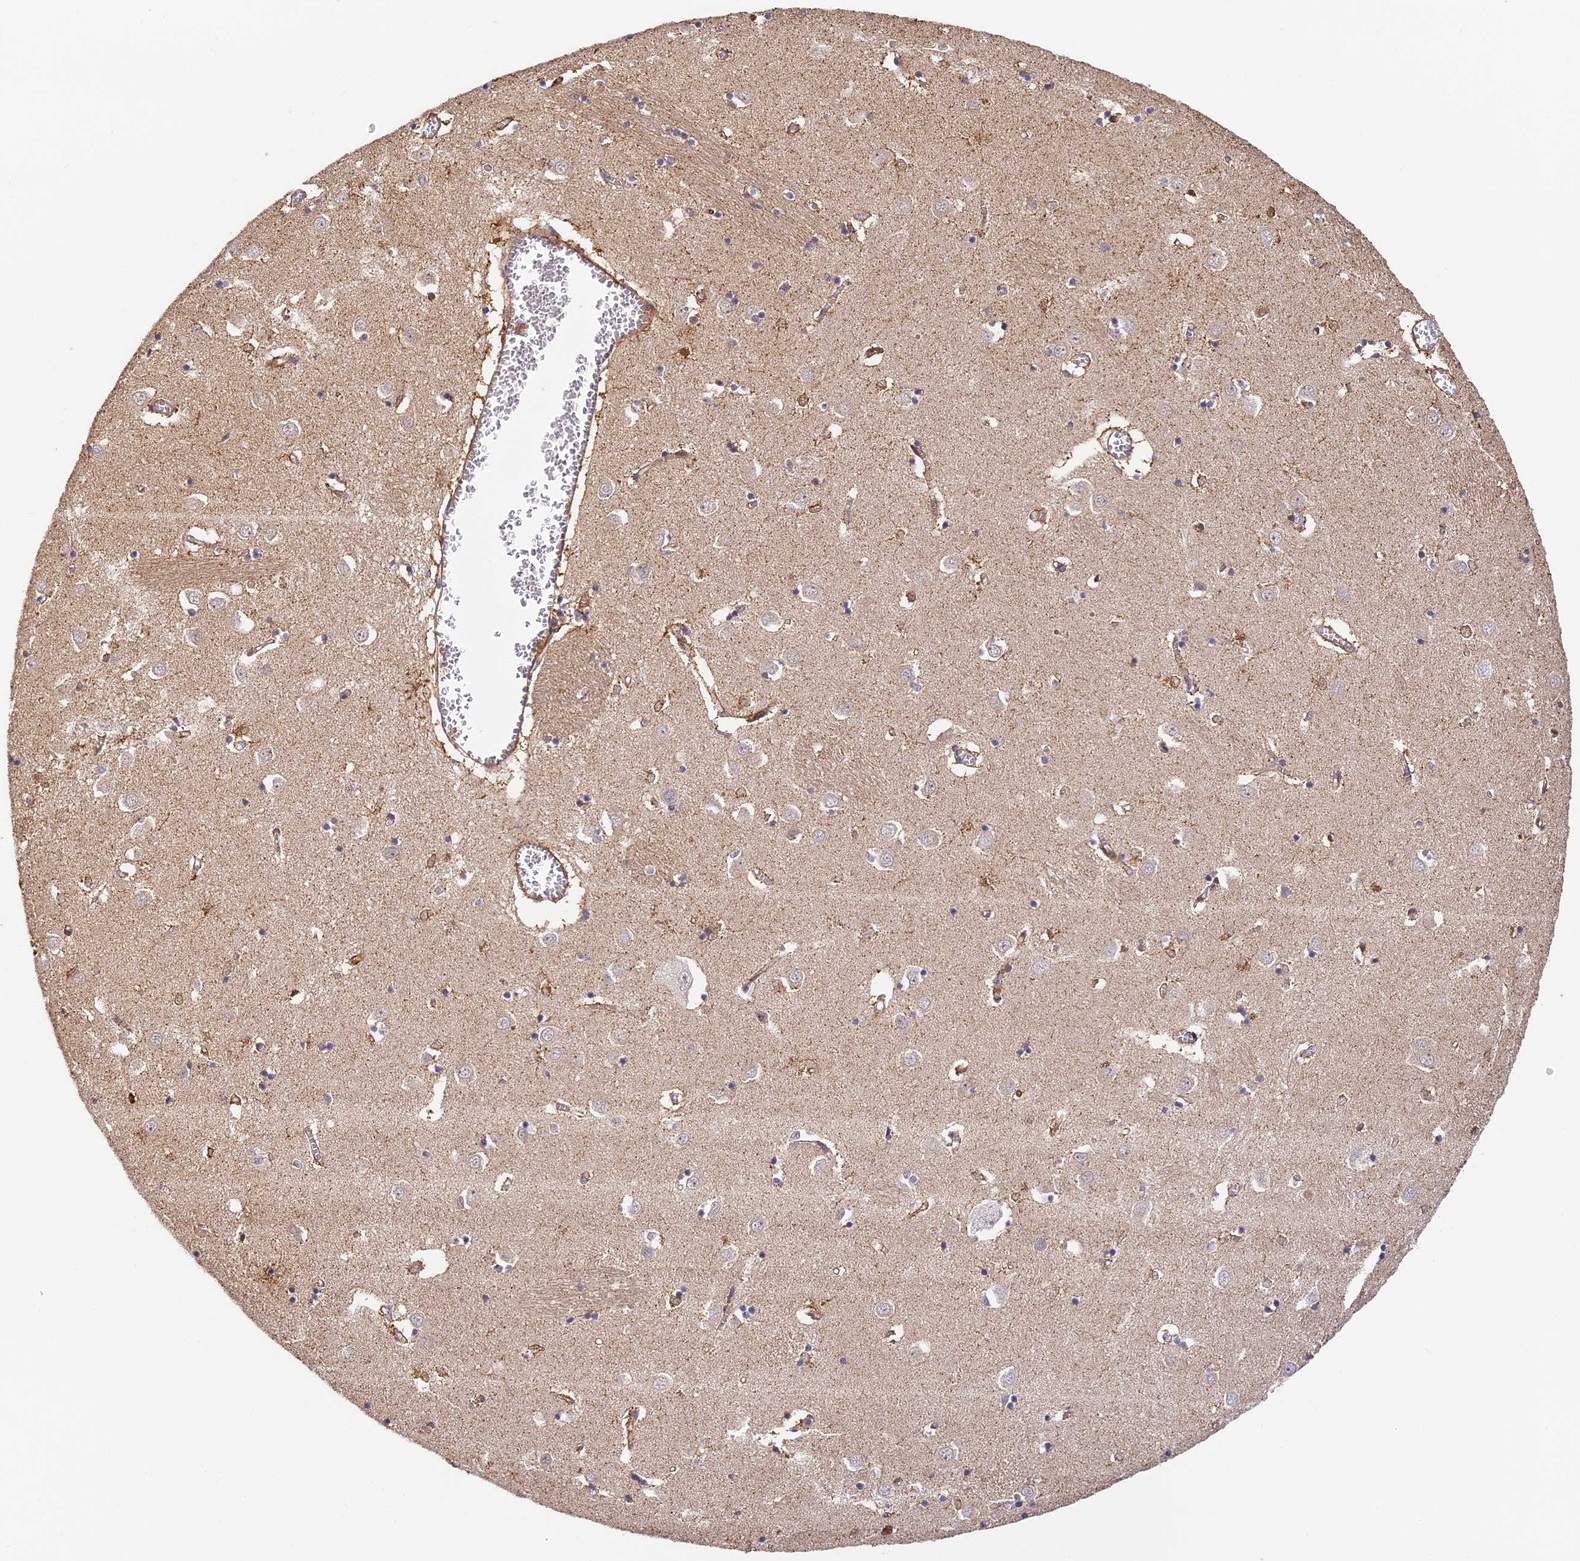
{"staining": {"intensity": "moderate", "quantity": "<25%", "location": "cytoplasmic/membranous,nuclear"}, "tissue": "caudate", "cell_type": "Glial cells", "image_type": "normal", "snomed": [{"axis": "morphology", "description": "Normal tissue, NOS"}, {"axis": "topography", "description": "Lateral ventricle wall"}], "caption": "This histopathology image shows normal caudate stained with IHC to label a protein in brown. The cytoplasmic/membranous,nuclear of glial cells show moderate positivity for the protein. Nuclei are counter-stained blue.", "gene": "ENSG00000268870", "patient": {"sex": "male", "age": 70}}